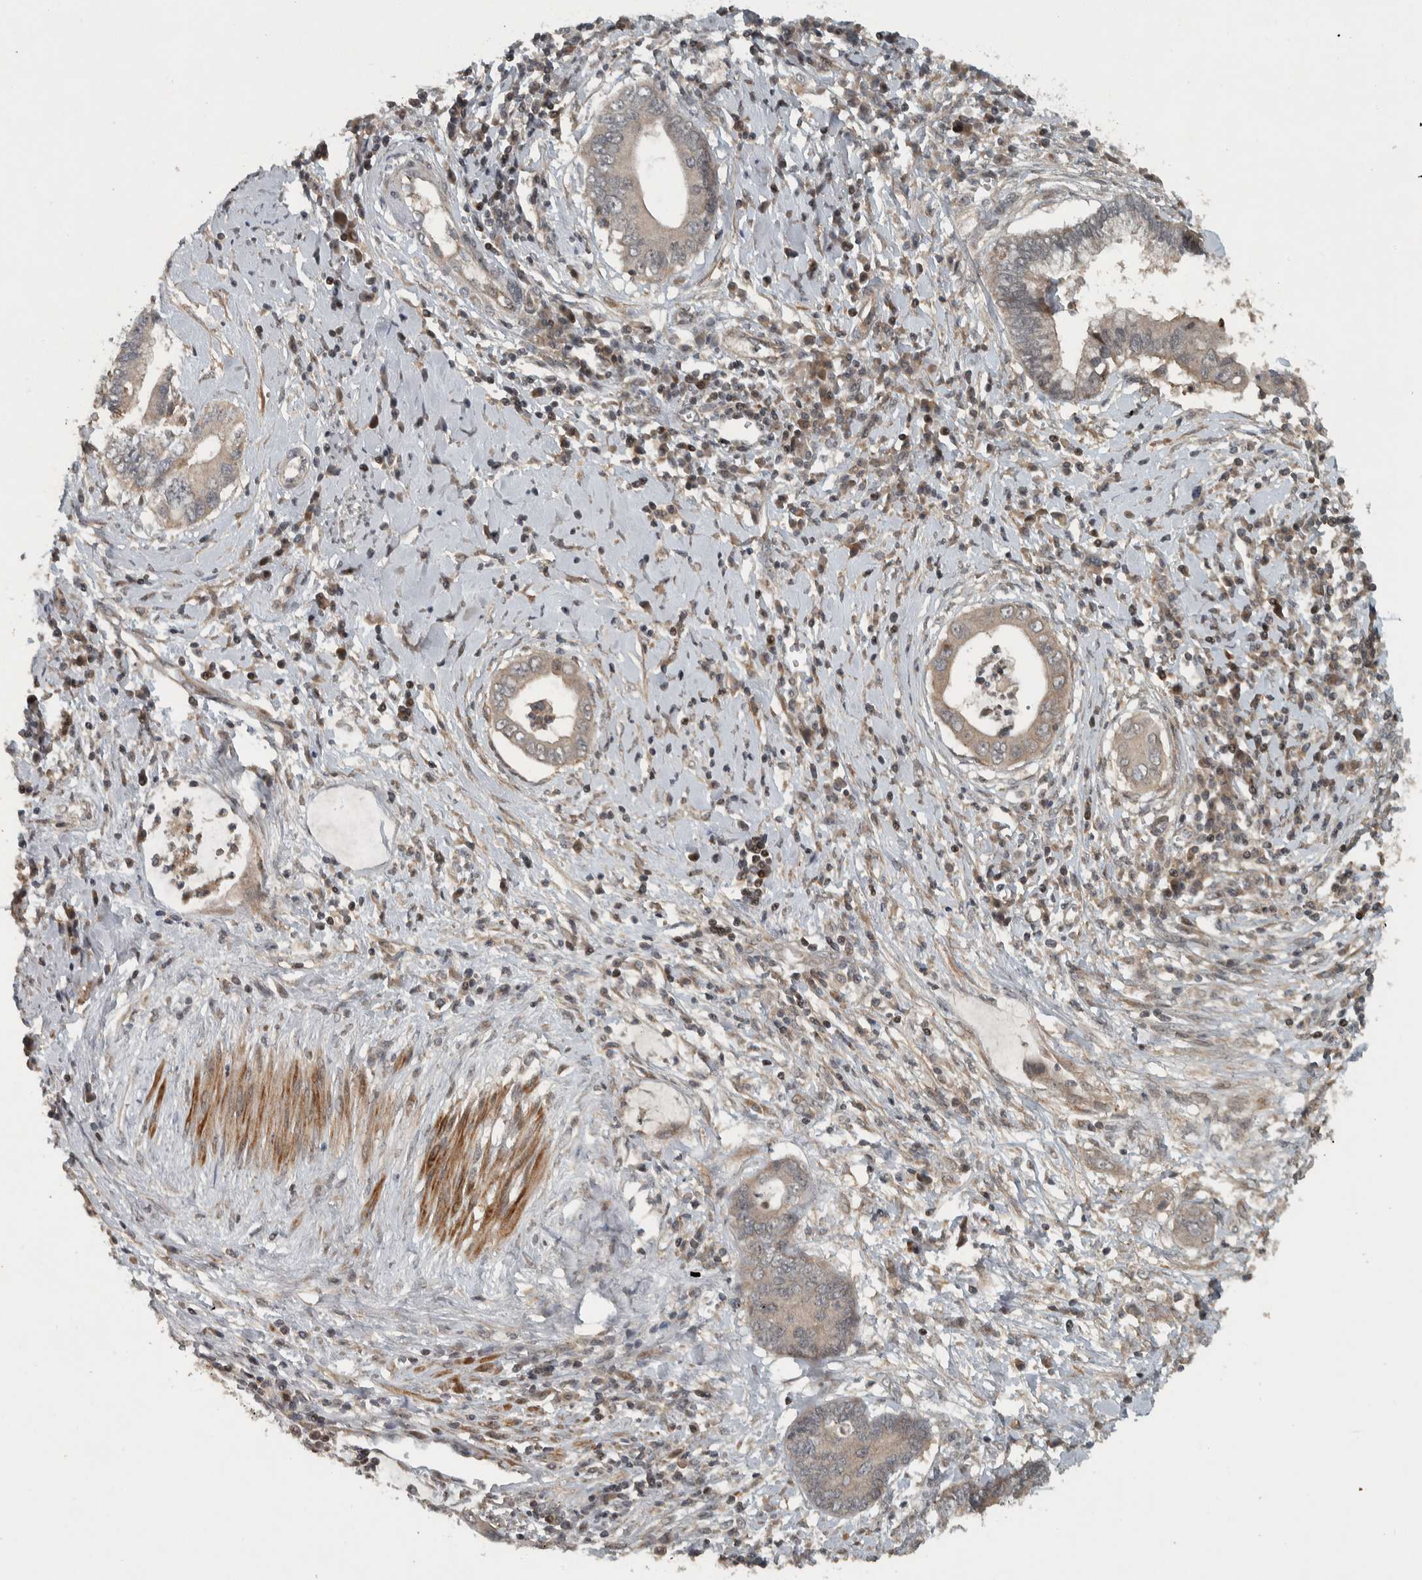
{"staining": {"intensity": "weak", "quantity": ">75%", "location": "cytoplasmic/membranous"}, "tissue": "cervical cancer", "cell_type": "Tumor cells", "image_type": "cancer", "snomed": [{"axis": "morphology", "description": "Adenocarcinoma, NOS"}, {"axis": "topography", "description": "Cervix"}], "caption": "Brown immunohistochemical staining in human adenocarcinoma (cervical) displays weak cytoplasmic/membranous positivity in about >75% of tumor cells. (brown staining indicates protein expression, while blue staining denotes nuclei).", "gene": "KIFAP3", "patient": {"sex": "female", "age": 44}}